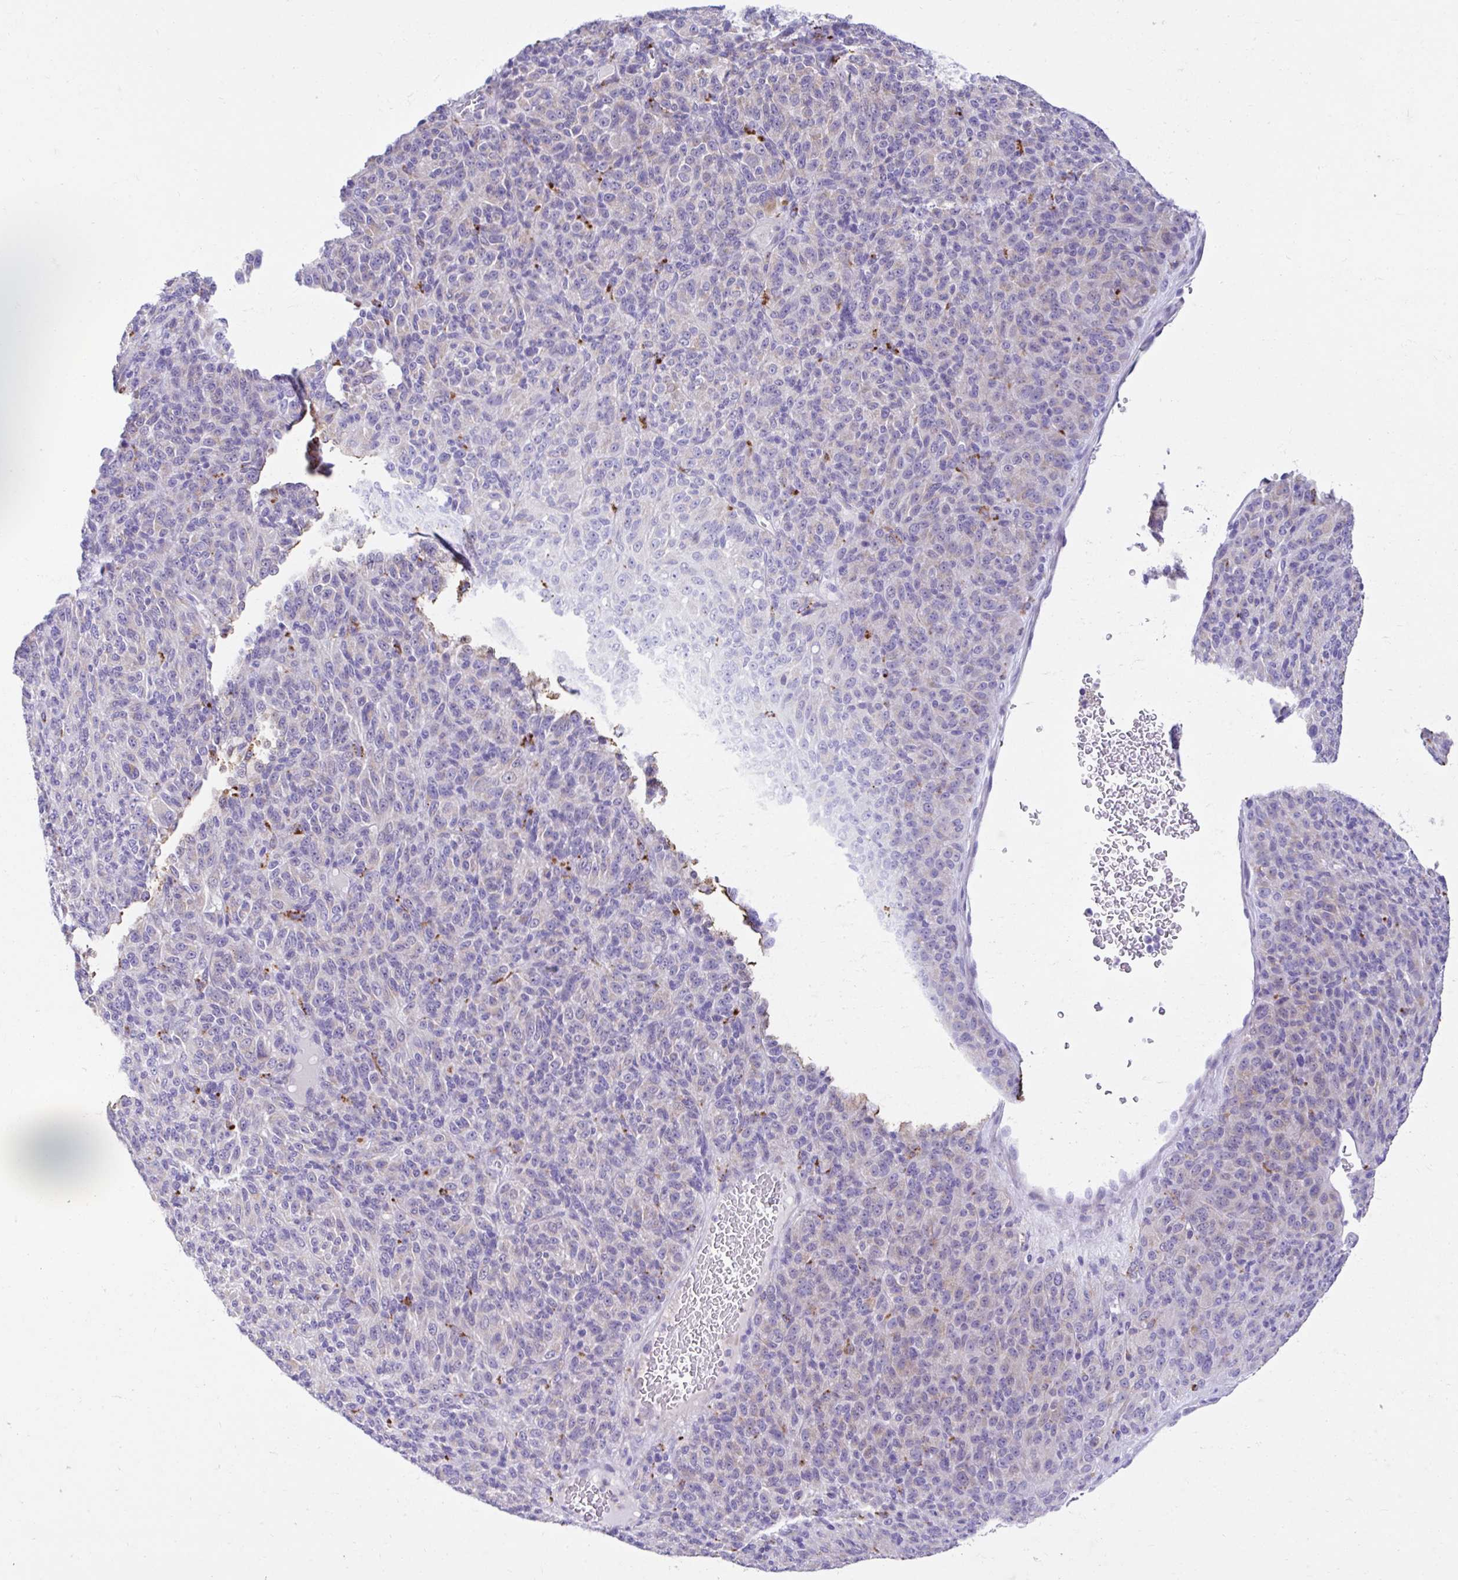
{"staining": {"intensity": "negative", "quantity": "none", "location": "none"}, "tissue": "melanoma", "cell_type": "Tumor cells", "image_type": "cancer", "snomed": [{"axis": "morphology", "description": "Malignant melanoma, Metastatic site"}, {"axis": "topography", "description": "Brain"}], "caption": "This is a photomicrograph of immunohistochemistry staining of malignant melanoma (metastatic site), which shows no staining in tumor cells.", "gene": "ZNF33A", "patient": {"sex": "female", "age": 56}}